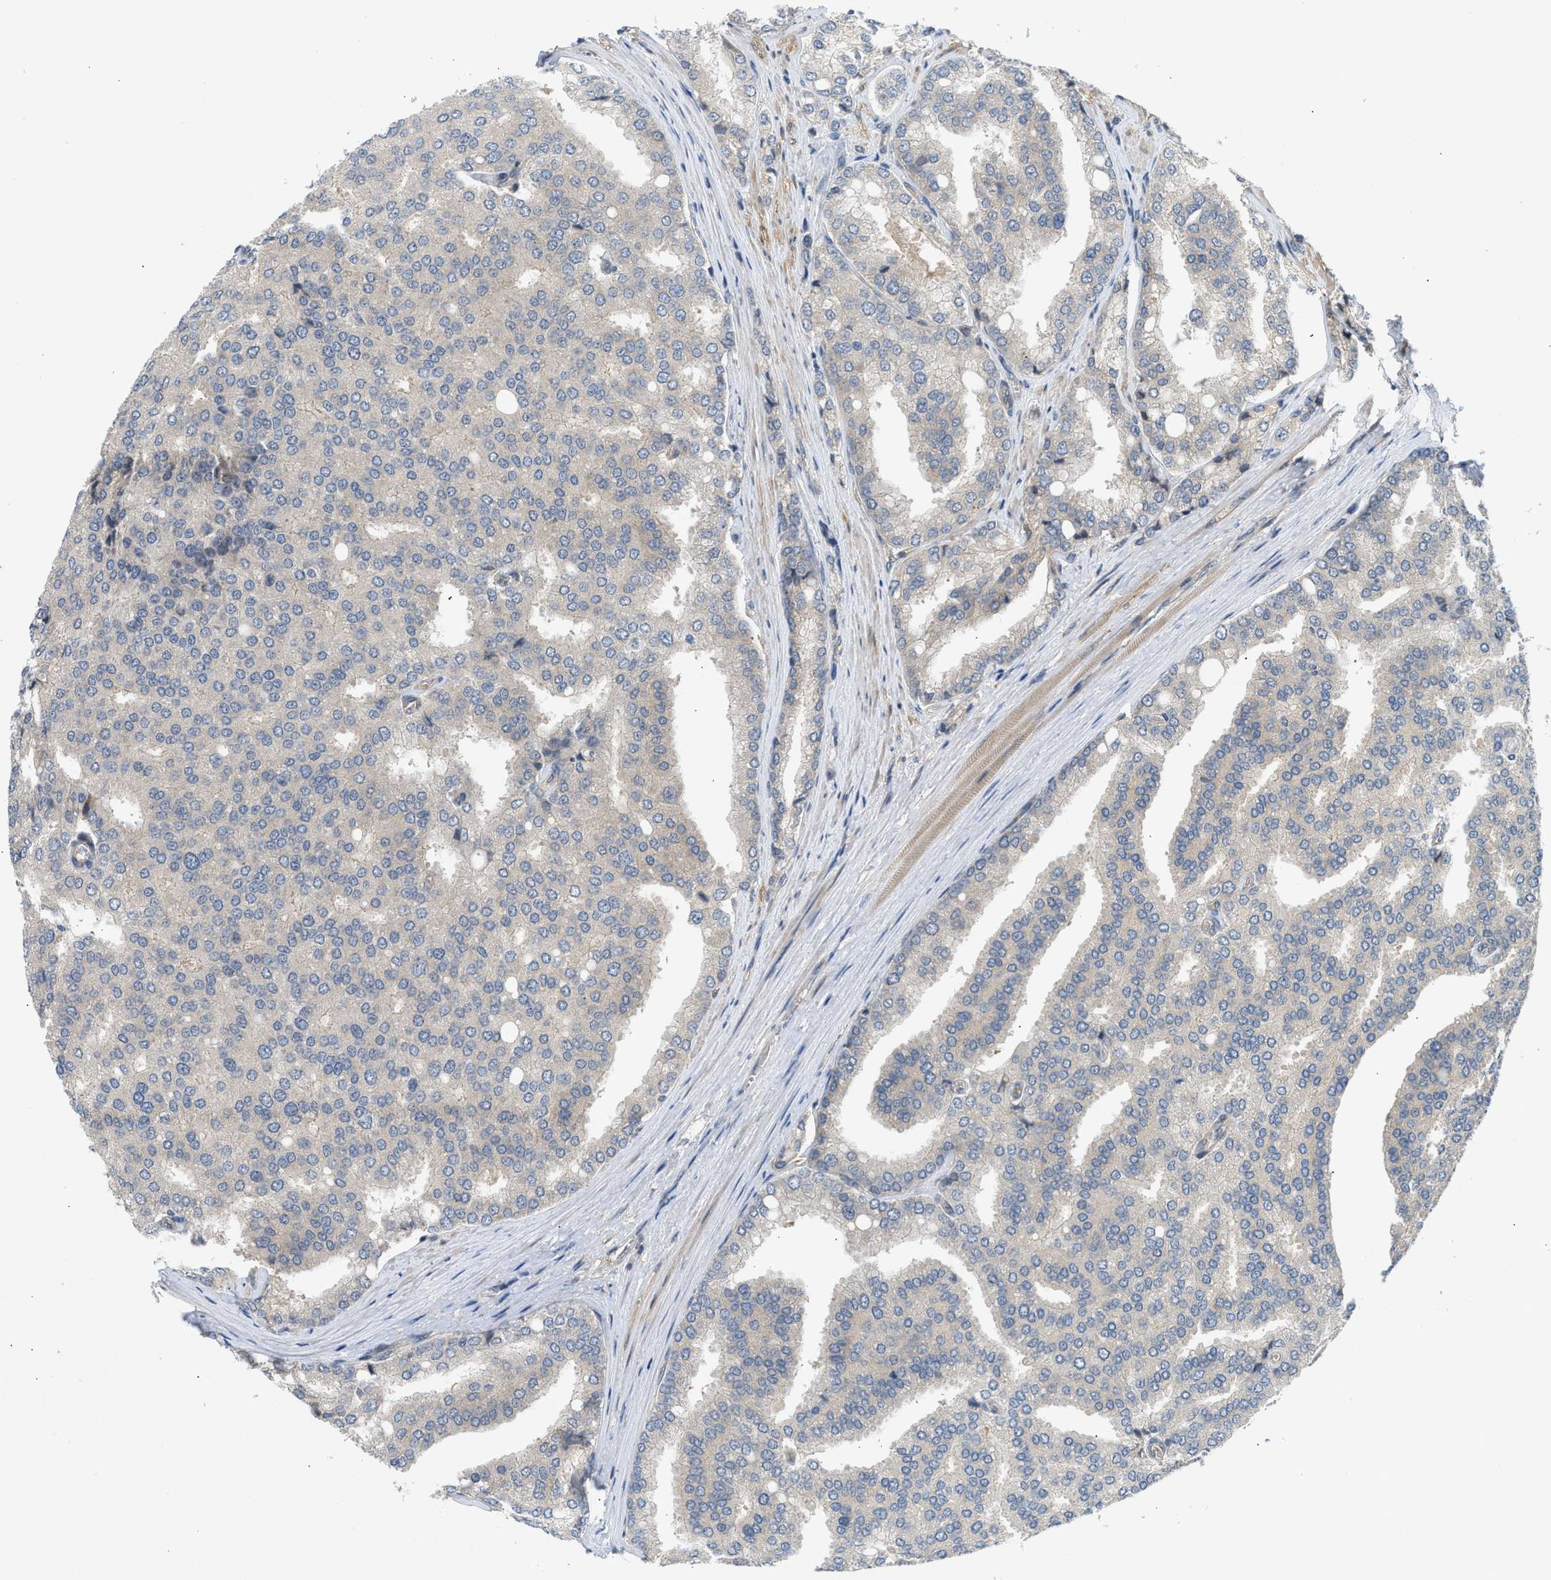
{"staining": {"intensity": "negative", "quantity": "none", "location": "none"}, "tissue": "prostate cancer", "cell_type": "Tumor cells", "image_type": "cancer", "snomed": [{"axis": "morphology", "description": "Adenocarcinoma, High grade"}, {"axis": "topography", "description": "Prostate"}], "caption": "Immunohistochemical staining of prostate cancer (adenocarcinoma (high-grade)) shows no significant staining in tumor cells.", "gene": "ADCY8", "patient": {"sex": "male", "age": 50}}